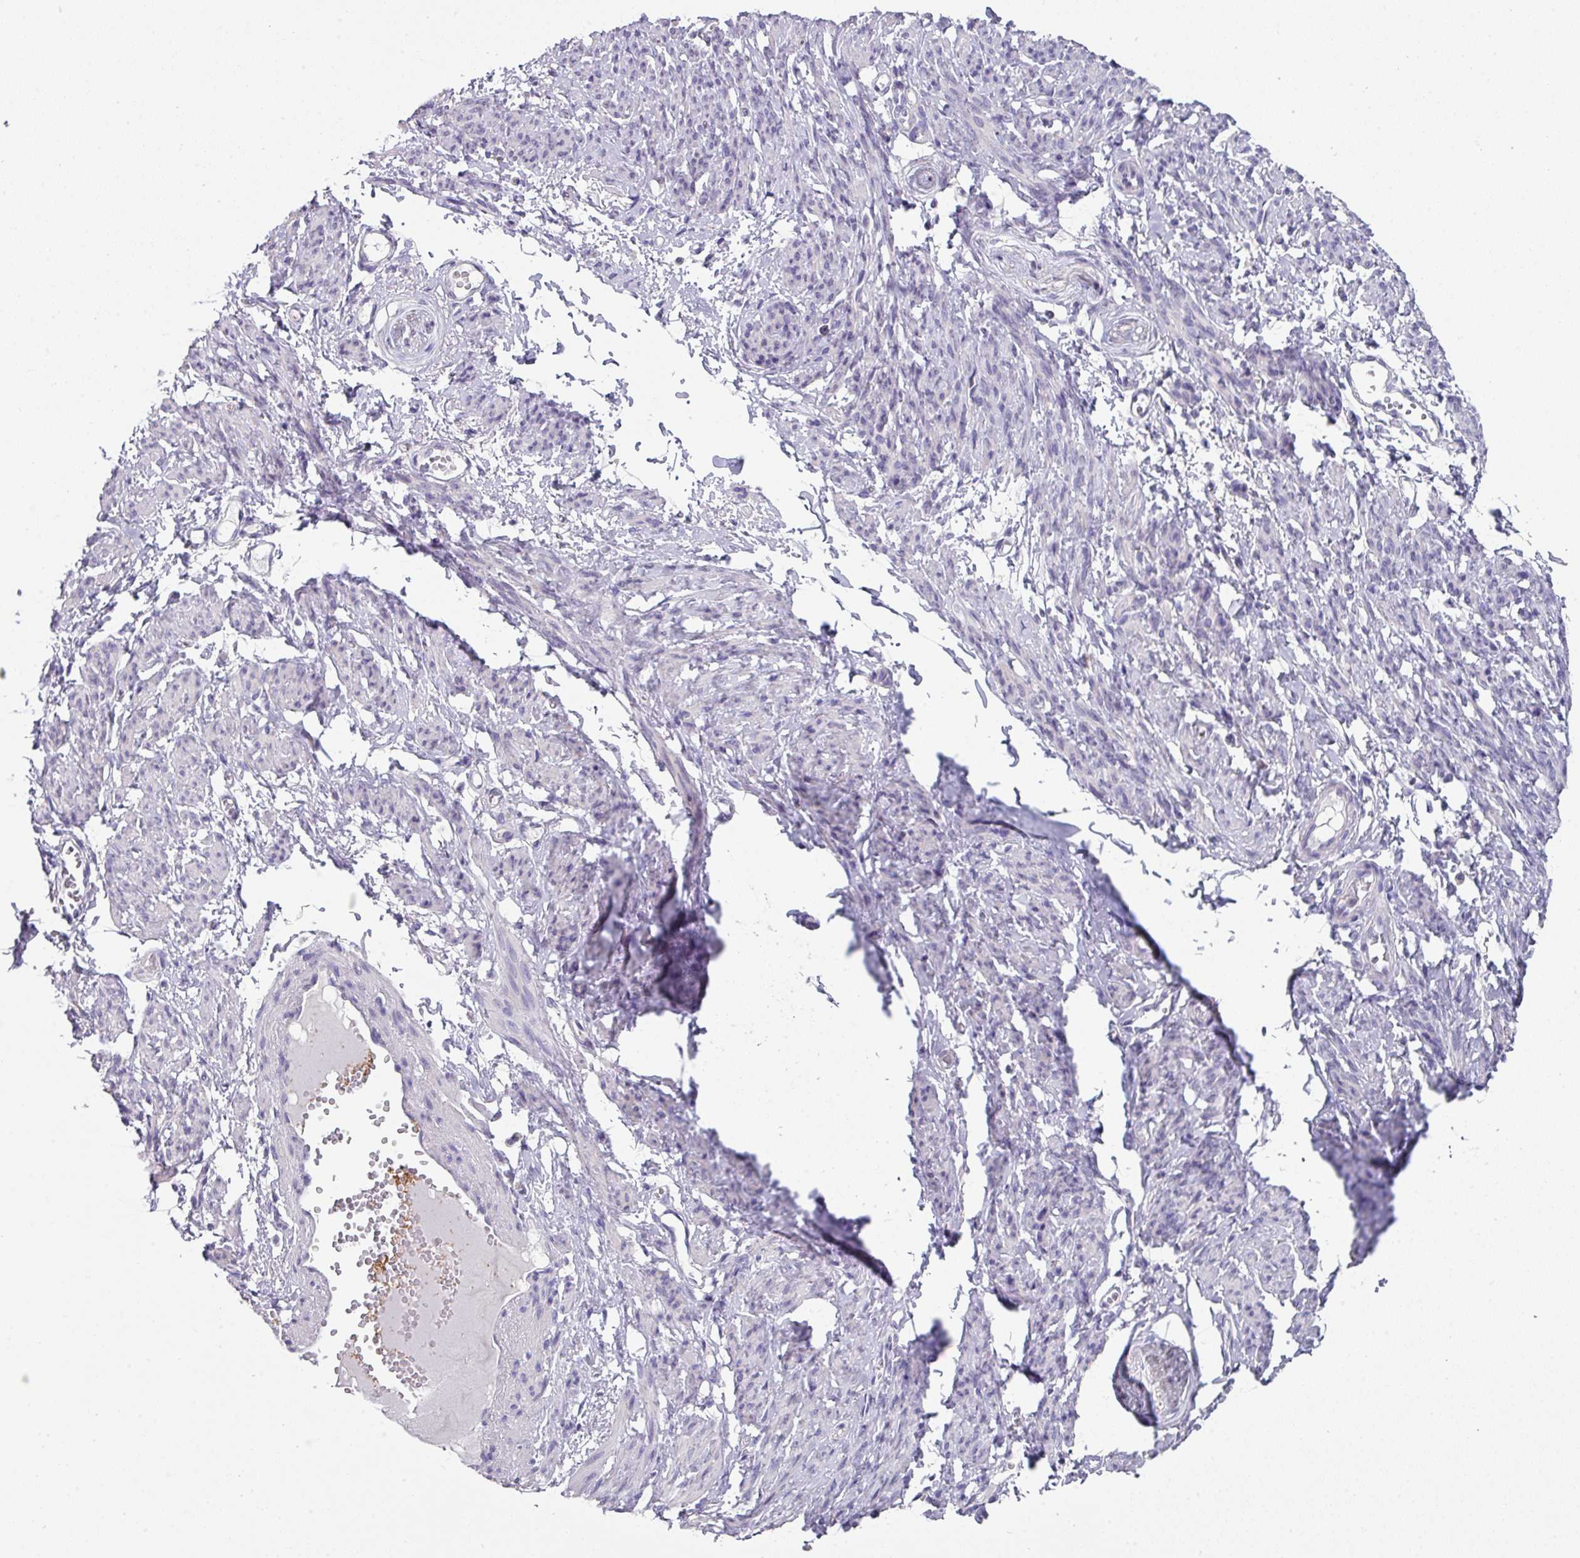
{"staining": {"intensity": "negative", "quantity": "none", "location": "none"}, "tissue": "smooth muscle", "cell_type": "Smooth muscle cells", "image_type": "normal", "snomed": [{"axis": "morphology", "description": "Normal tissue, NOS"}, {"axis": "topography", "description": "Smooth muscle"}], "caption": "Human smooth muscle stained for a protein using IHC demonstrates no positivity in smooth muscle cells.", "gene": "DCAF12L1", "patient": {"sex": "female", "age": 65}}